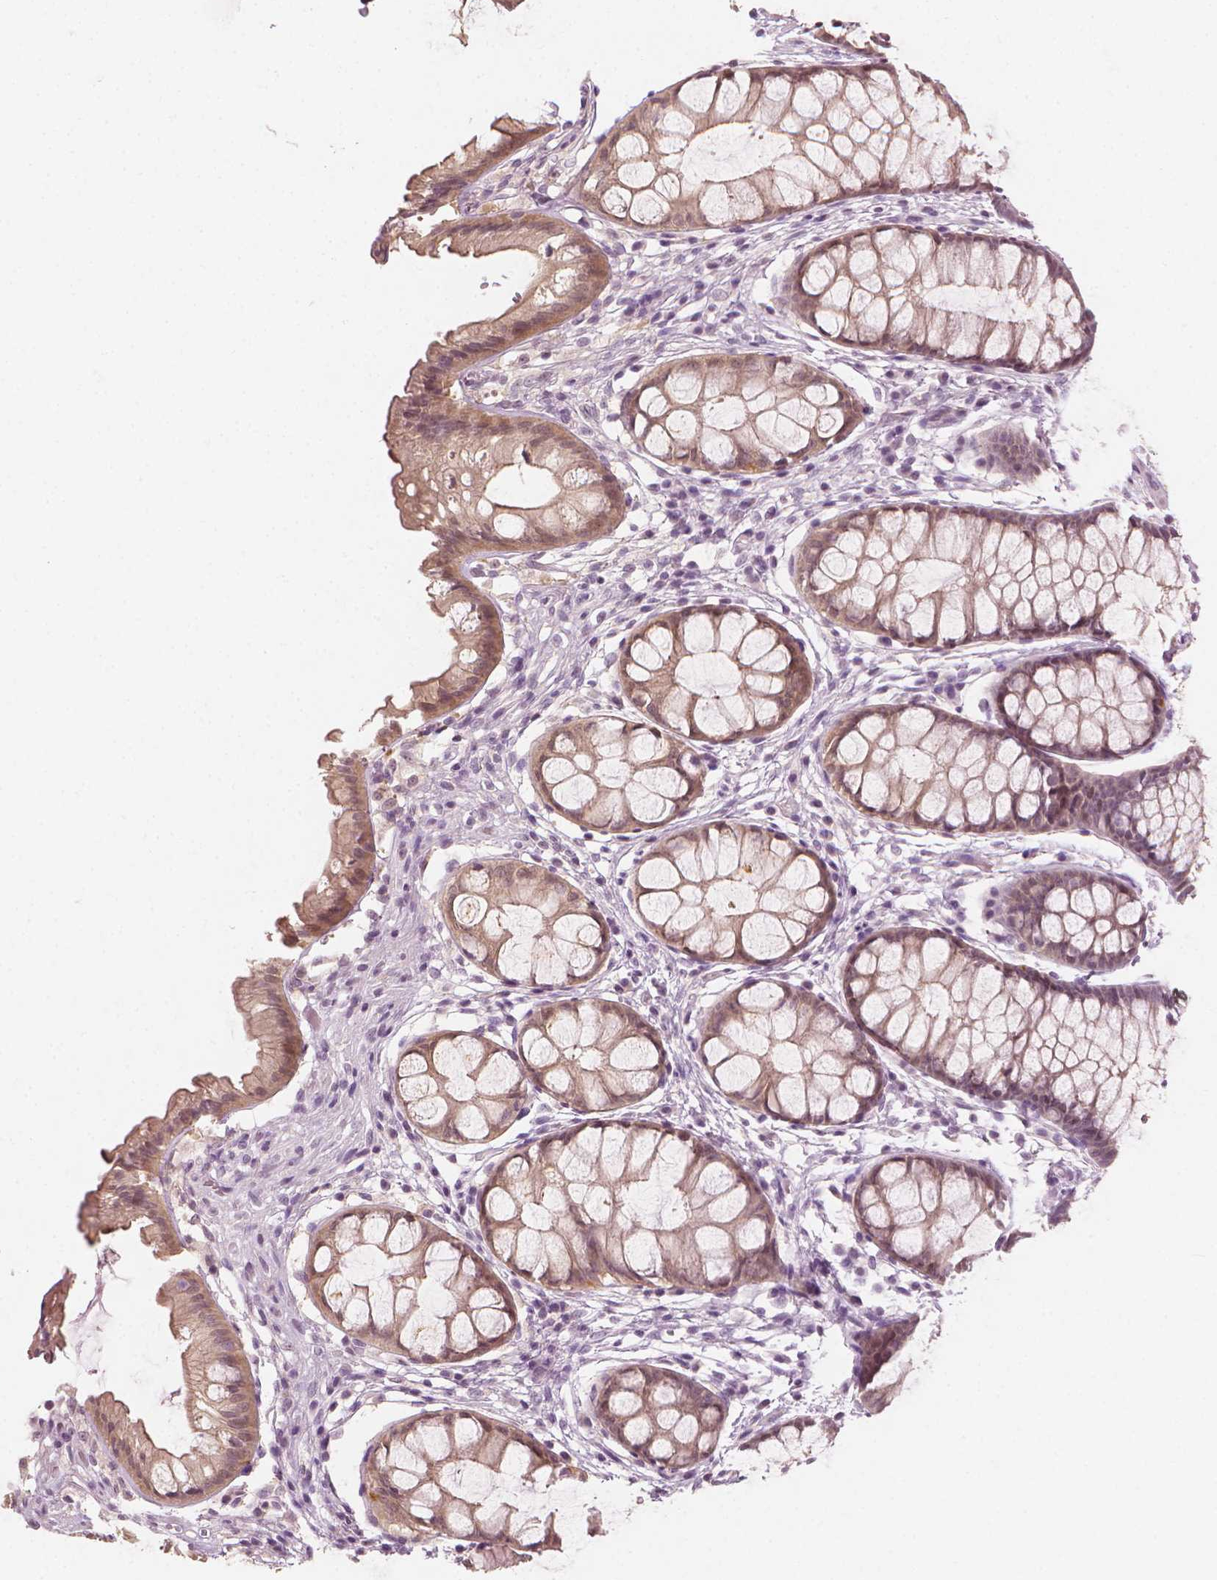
{"staining": {"intensity": "weak", "quantity": ">75%", "location": "cytoplasmic/membranous"}, "tissue": "rectum", "cell_type": "Glandular cells", "image_type": "normal", "snomed": [{"axis": "morphology", "description": "Normal tissue, NOS"}, {"axis": "topography", "description": "Rectum"}], "caption": "Protein staining by immunohistochemistry exhibits weak cytoplasmic/membranous expression in approximately >75% of glandular cells in benign rectum.", "gene": "SAXO2", "patient": {"sex": "female", "age": 62}}